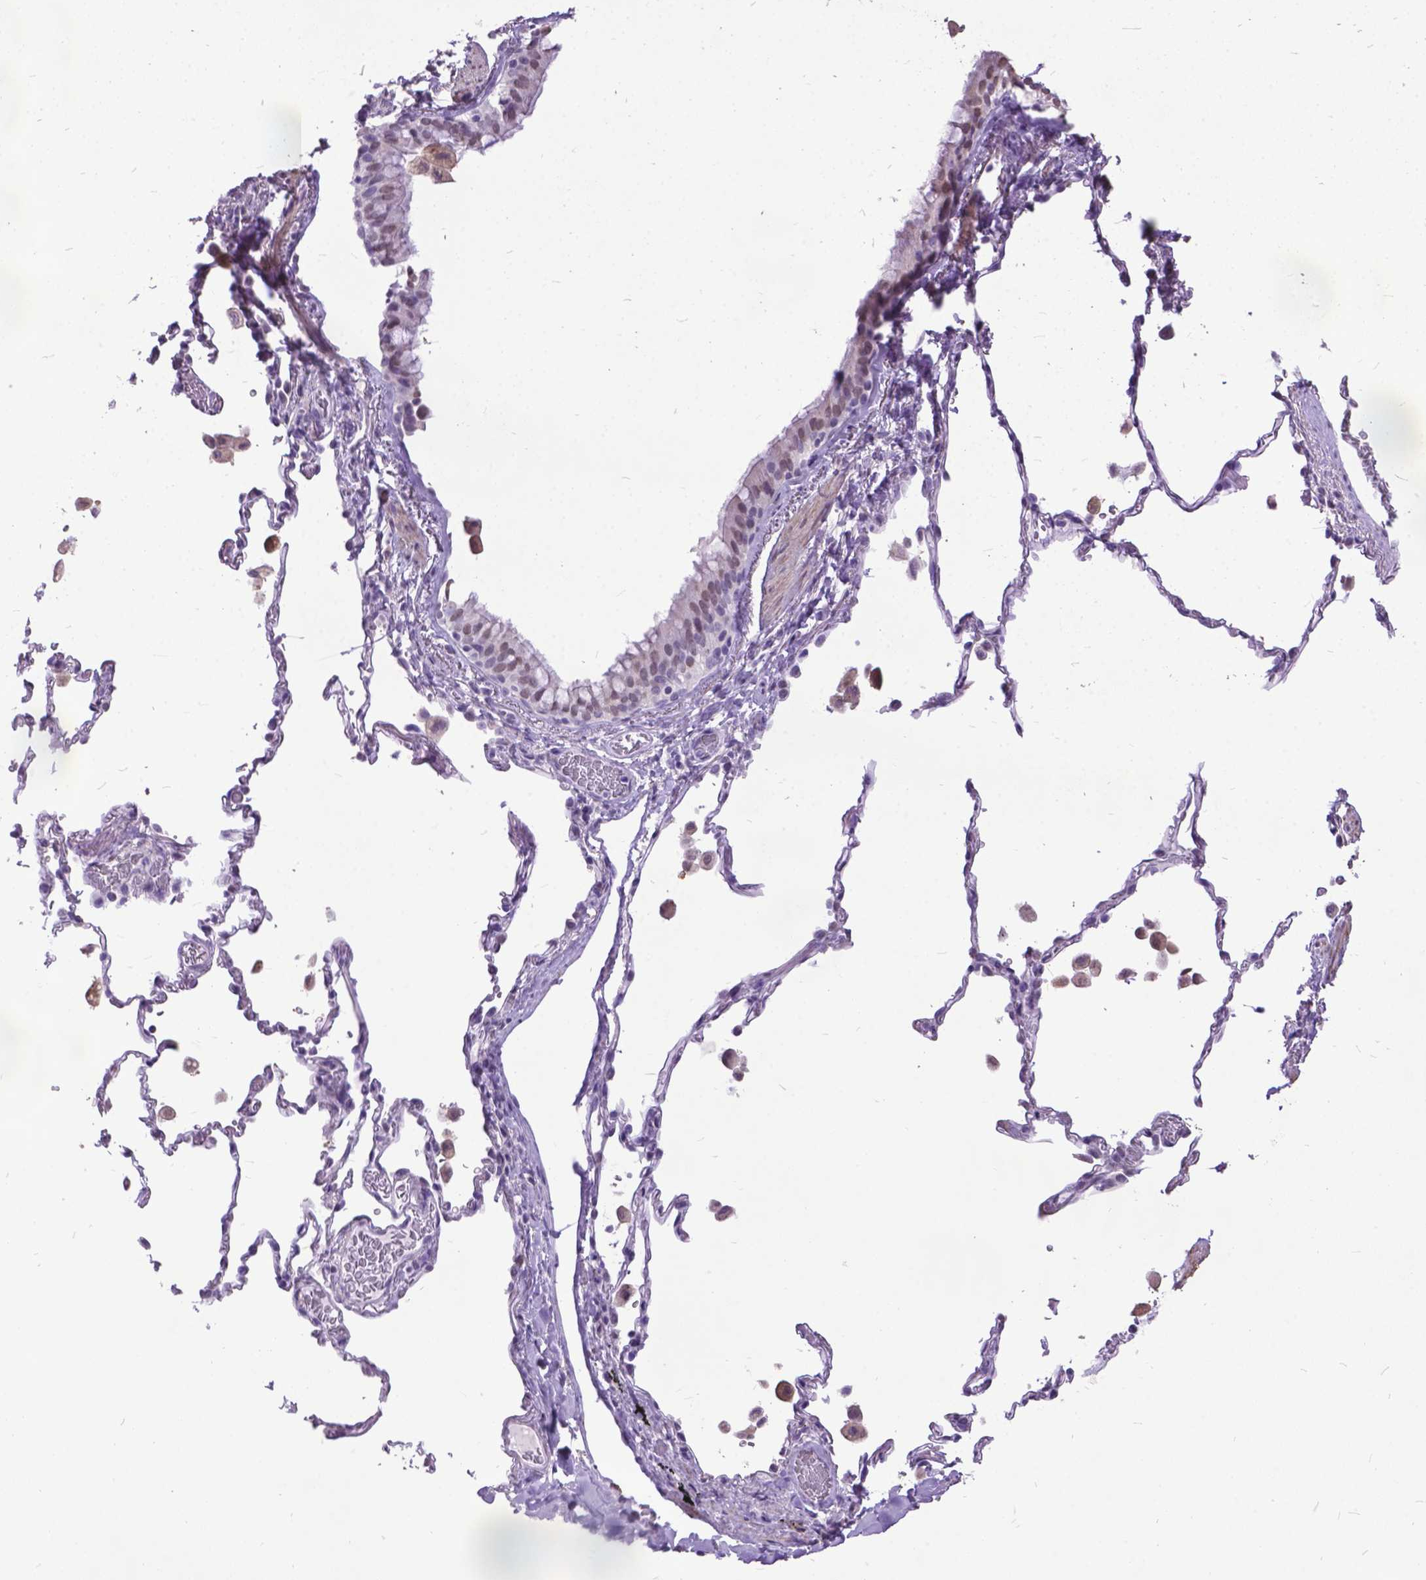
{"staining": {"intensity": "weak", "quantity": "25%-75%", "location": "nuclear"}, "tissue": "bronchus", "cell_type": "Respiratory epithelial cells", "image_type": "normal", "snomed": [{"axis": "morphology", "description": "Normal tissue, NOS"}, {"axis": "topography", "description": "Bronchus"}, {"axis": "topography", "description": "Lung"}], "caption": "DAB (3,3'-diaminobenzidine) immunohistochemical staining of unremarkable human bronchus demonstrates weak nuclear protein positivity in about 25%-75% of respiratory epithelial cells.", "gene": "MARCHF10", "patient": {"sex": "male", "age": 54}}